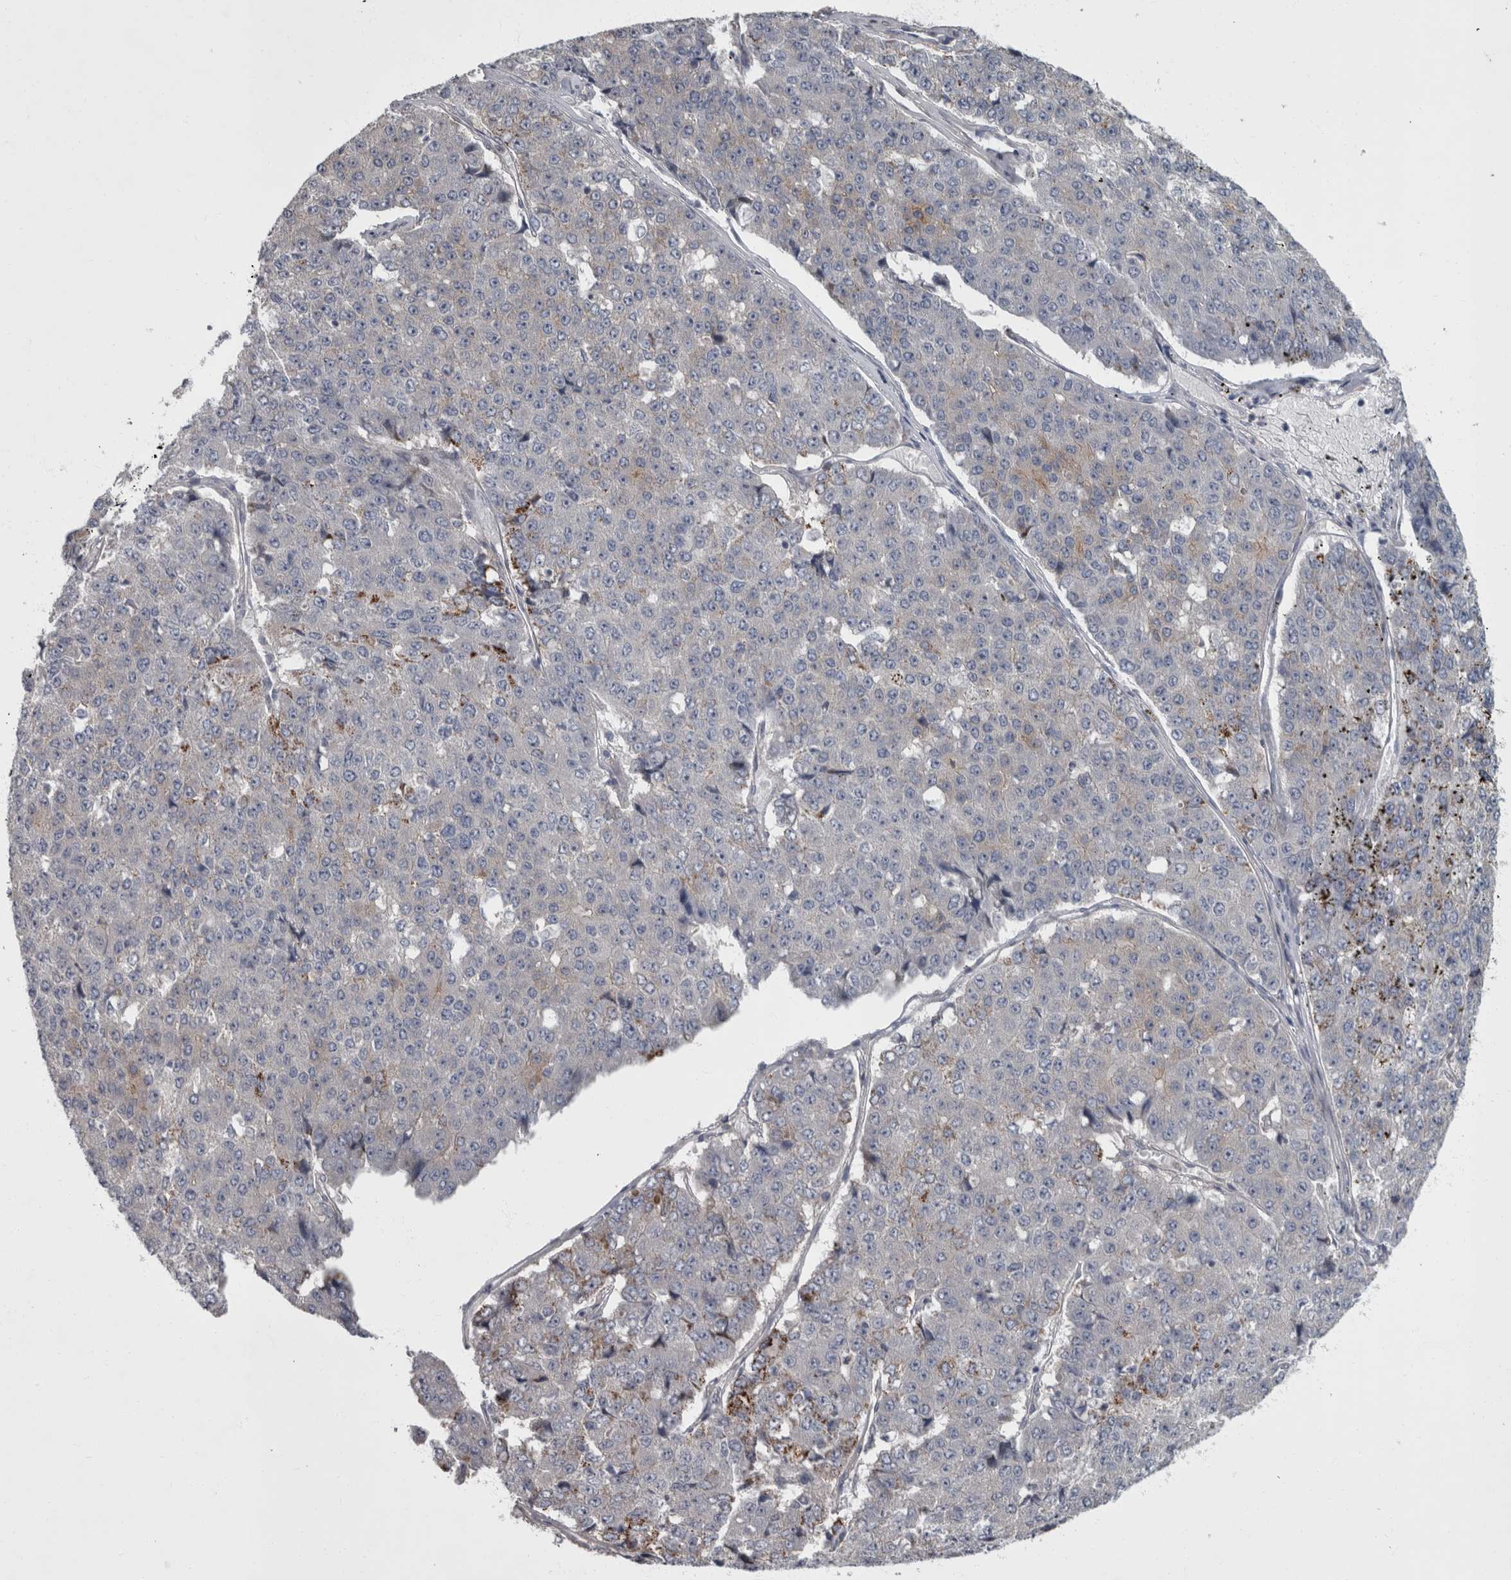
{"staining": {"intensity": "moderate", "quantity": "<25%", "location": "cytoplasmic/membranous"}, "tissue": "pancreatic cancer", "cell_type": "Tumor cells", "image_type": "cancer", "snomed": [{"axis": "morphology", "description": "Adenocarcinoma, NOS"}, {"axis": "topography", "description": "Pancreas"}], "caption": "Moderate cytoplasmic/membranous positivity for a protein is seen in about <25% of tumor cells of pancreatic cancer using IHC.", "gene": "CDC42BPG", "patient": {"sex": "male", "age": 50}}